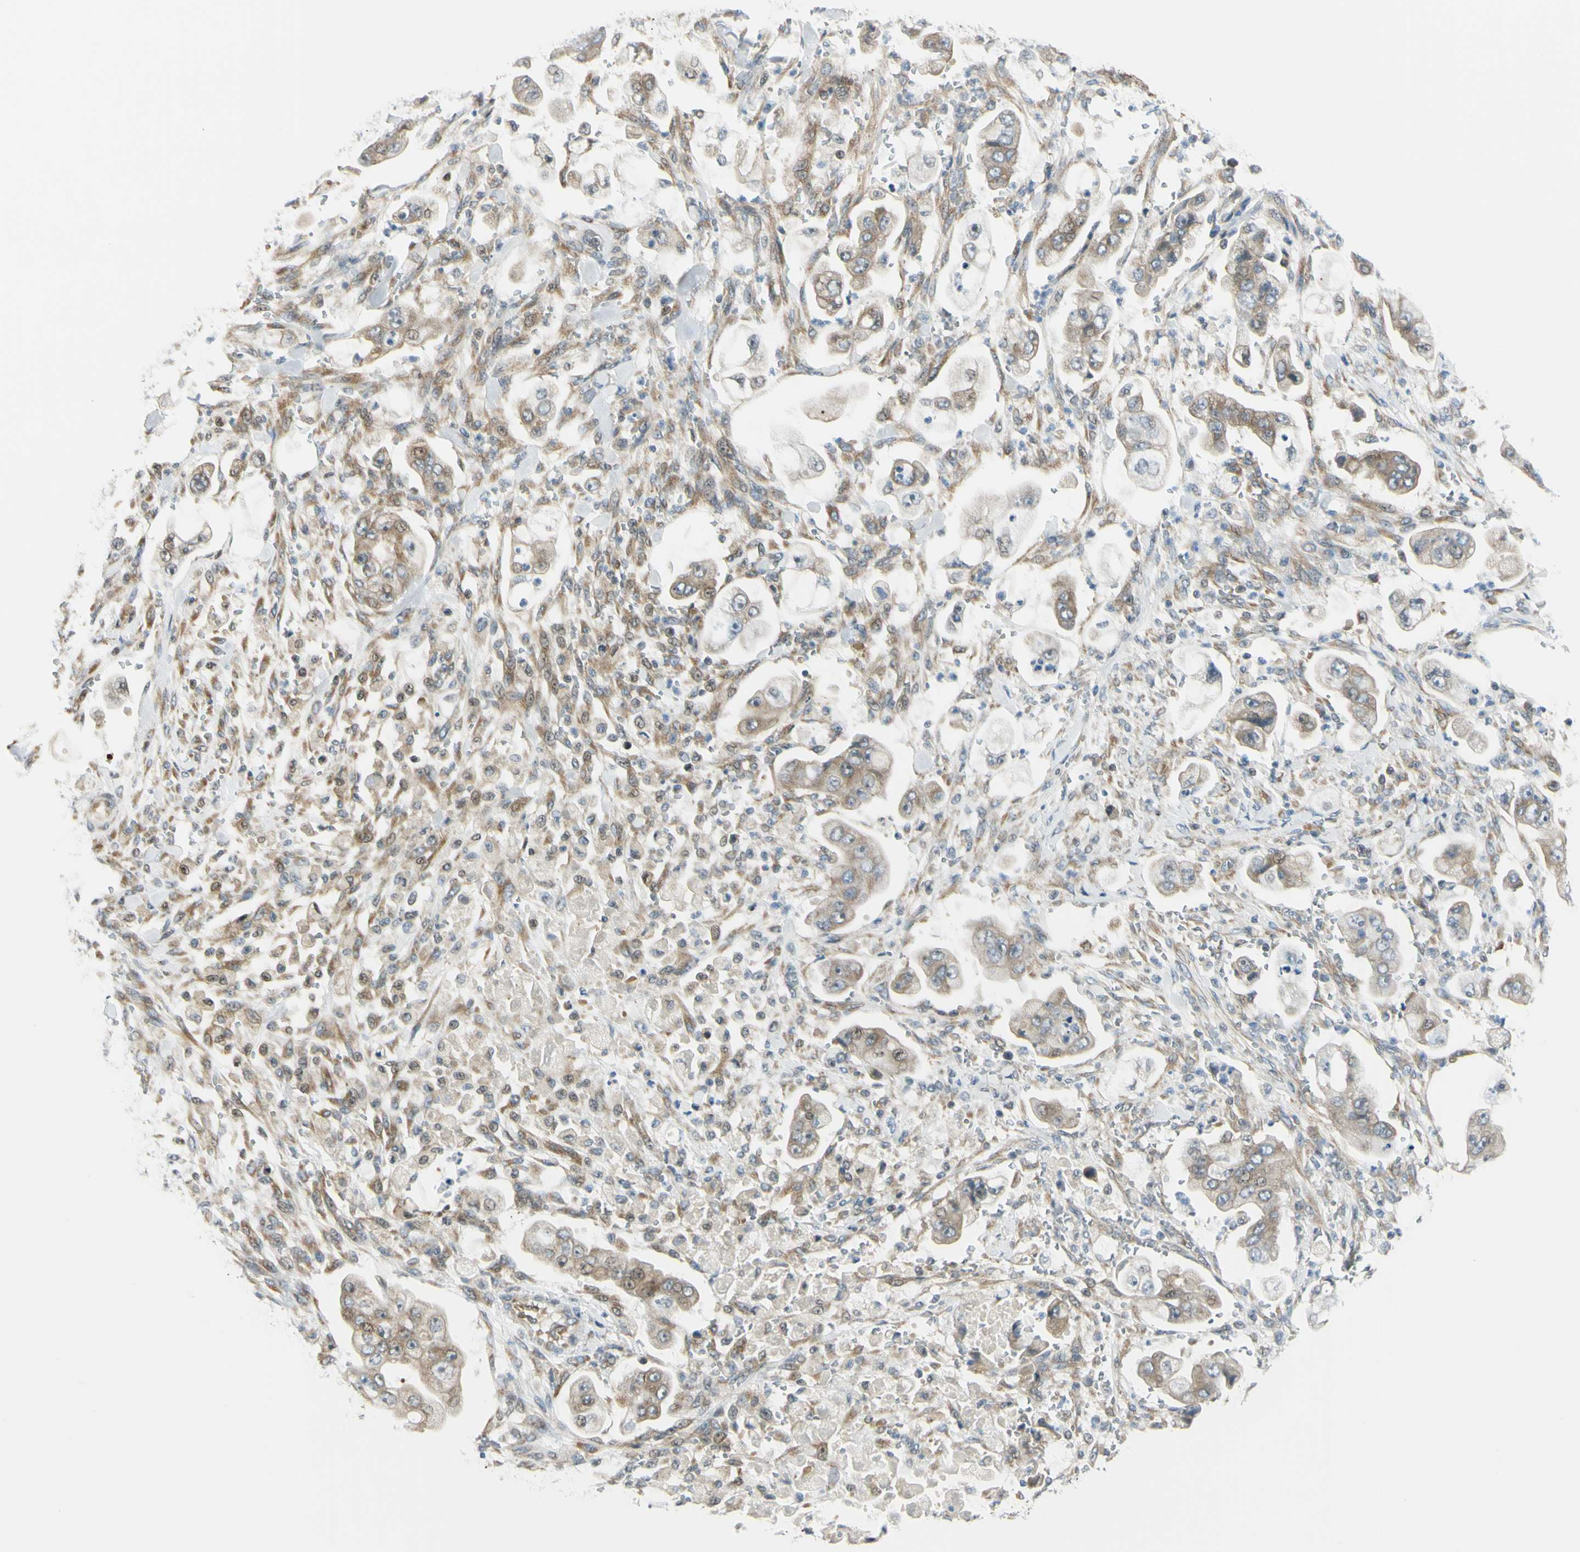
{"staining": {"intensity": "weak", "quantity": ">75%", "location": "cytoplasmic/membranous"}, "tissue": "stomach cancer", "cell_type": "Tumor cells", "image_type": "cancer", "snomed": [{"axis": "morphology", "description": "Adenocarcinoma, NOS"}, {"axis": "topography", "description": "Stomach"}], "caption": "Immunohistochemical staining of human stomach adenocarcinoma exhibits low levels of weak cytoplasmic/membranous protein expression in approximately >75% of tumor cells.", "gene": "NPDC1", "patient": {"sex": "male", "age": 62}}